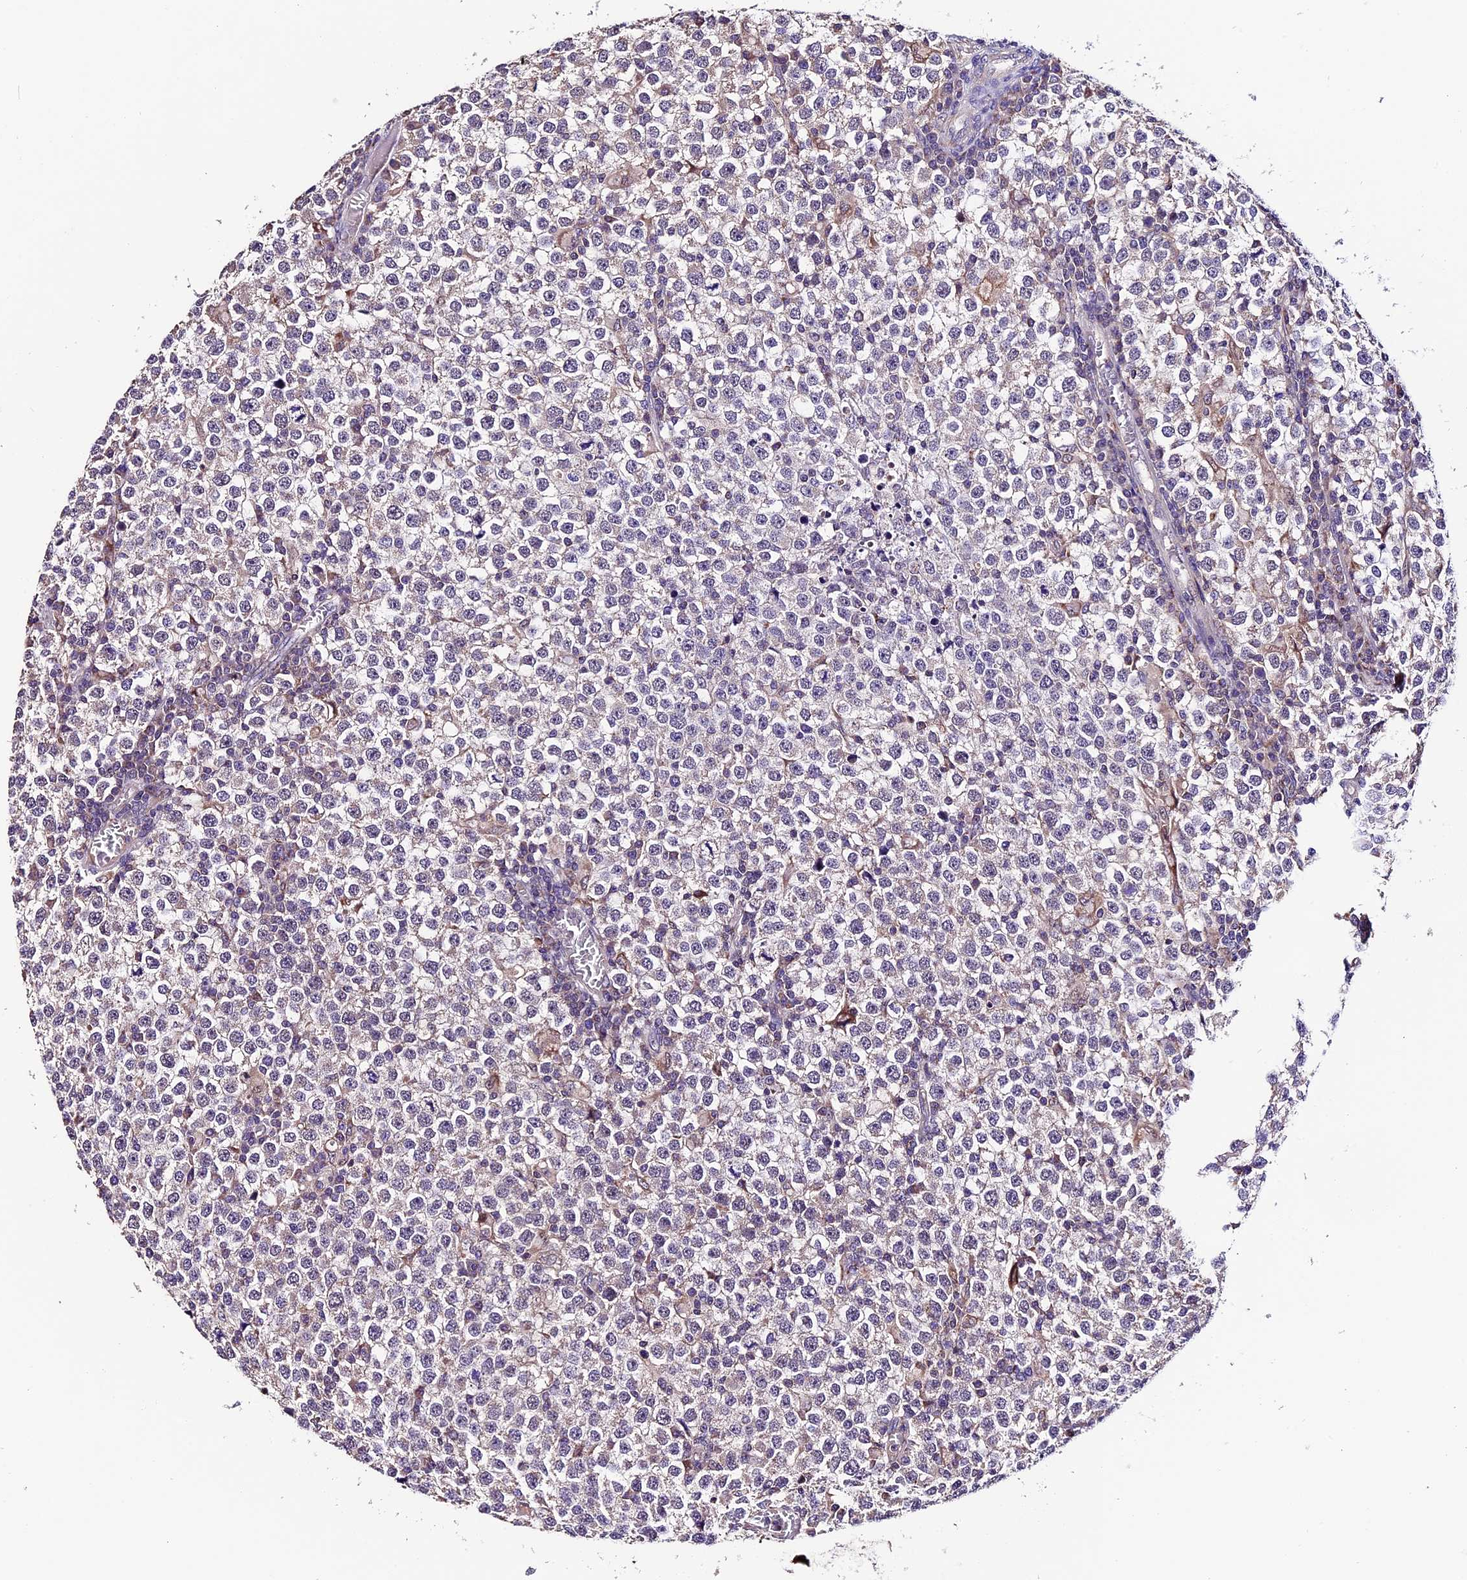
{"staining": {"intensity": "negative", "quantity": "none", "location": "none"}, "tissue": "testis cancer", "cell_type": "Tumor cells", "image_type": "cancer", "snomed": [{"axis": "morphology", "description": "Seminoma, NOS"}, {"axis": "topography", "description": "Testis"}], "caption": "DAB immunohistochemical staining of human testis seminoma demonstrates no significant staining in tumor cells.", "gene": "DDX28", "patient": {"sex": "male", "age": 65}}